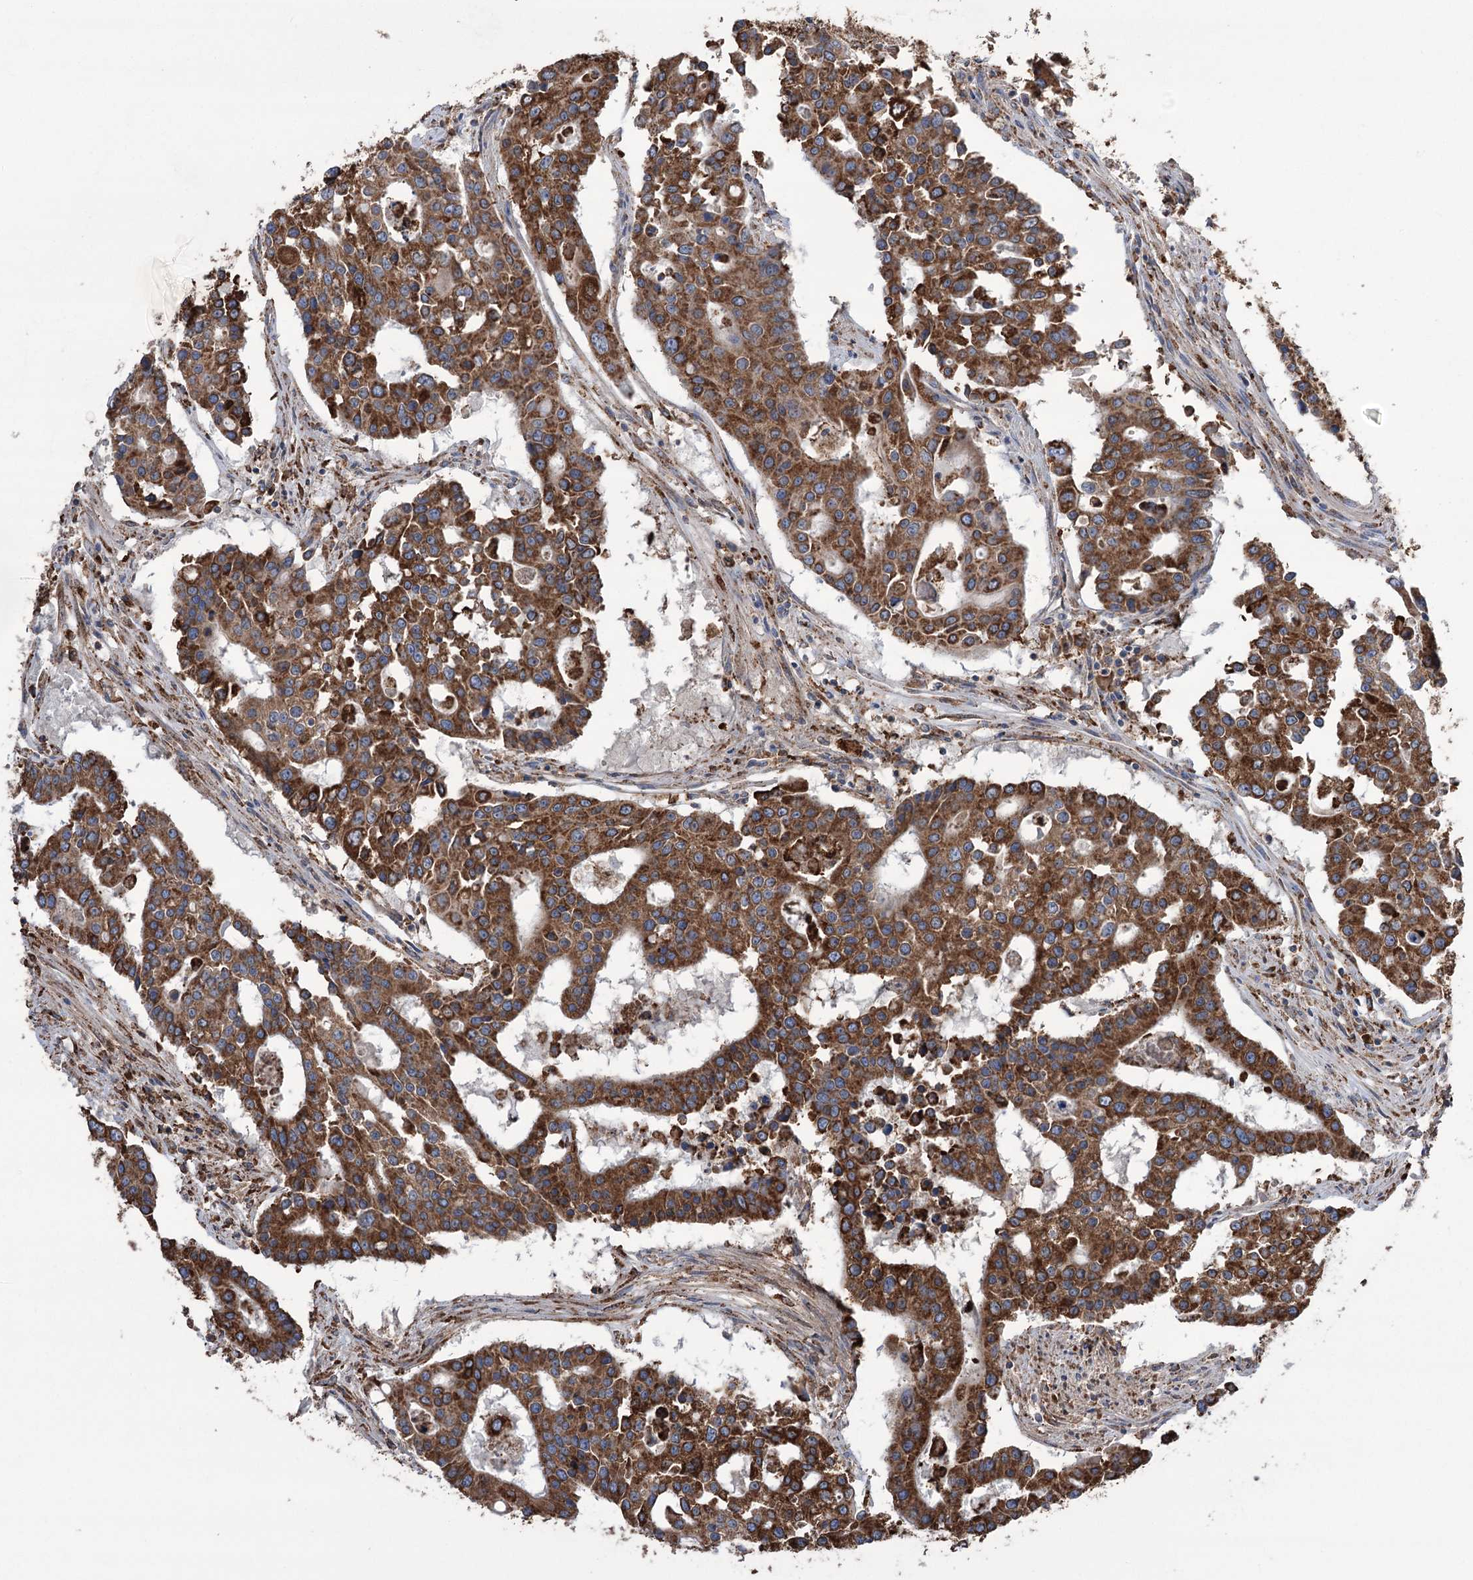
{"staining": {"intensity": "strong", "quantity": ">75%", "location": "cytoplasmic/membranous"}, "tissue": "colorectal cancer", "cell_type": "Tumor cells", "image_type": "cancer", "snomed": [{"axis": "morphology", "description": "Adenocarcinoma, NOS"}, {"axis": "topography", "description": "Colon"}], "caption": "Human colorectal cancer stained with a brown dye reveals strong cytoplasmic/membranous positive positivity in approximately >75% of tumor cells.", "gene": "TRIM71", "patient": {"sex": "male", "age": 77}}